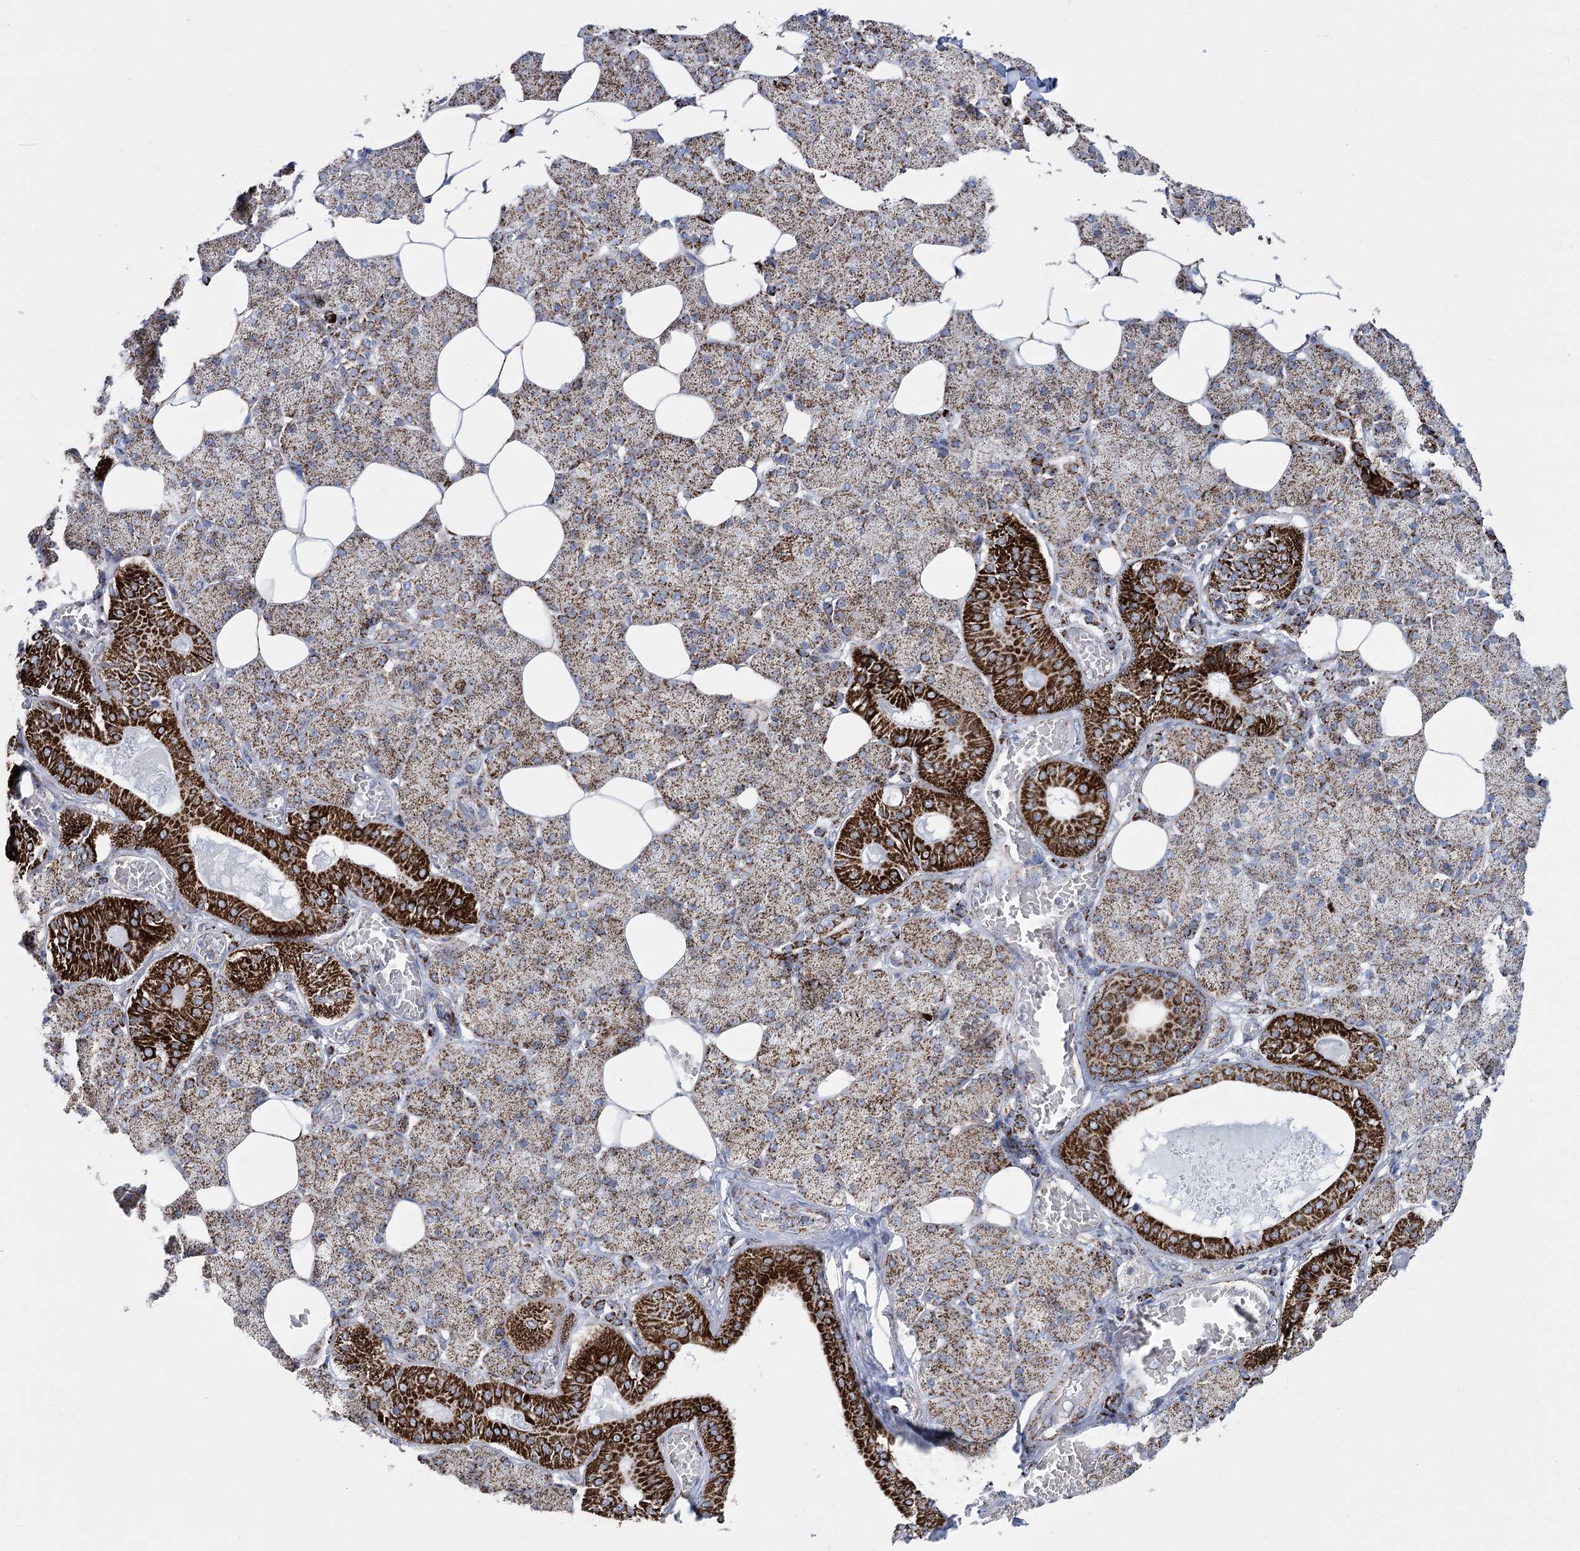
{"staining": {"intensity": "strong", "quantity": "25%-75%", "location": "cytoplasmic/membranous"}, "tissue": "salivary gland", "cell_type": "Glandular cells", "image_type": "normal", "snomed": [{"axis": "morphology", "description": "Normal tissue, NOS"}, {"axis": "topography", "description": "Salivary gland"}], "caption": "Strong cytoplasmic/membranous protein staining is identified in approximately 25%-75% of glandular cells in salivary gland. Immunohistochemistry stains the protein of interest in brown and the nuclei are stained blue.", "gene": "PDHB", "patient": {"sex": "female", "age": 33}}